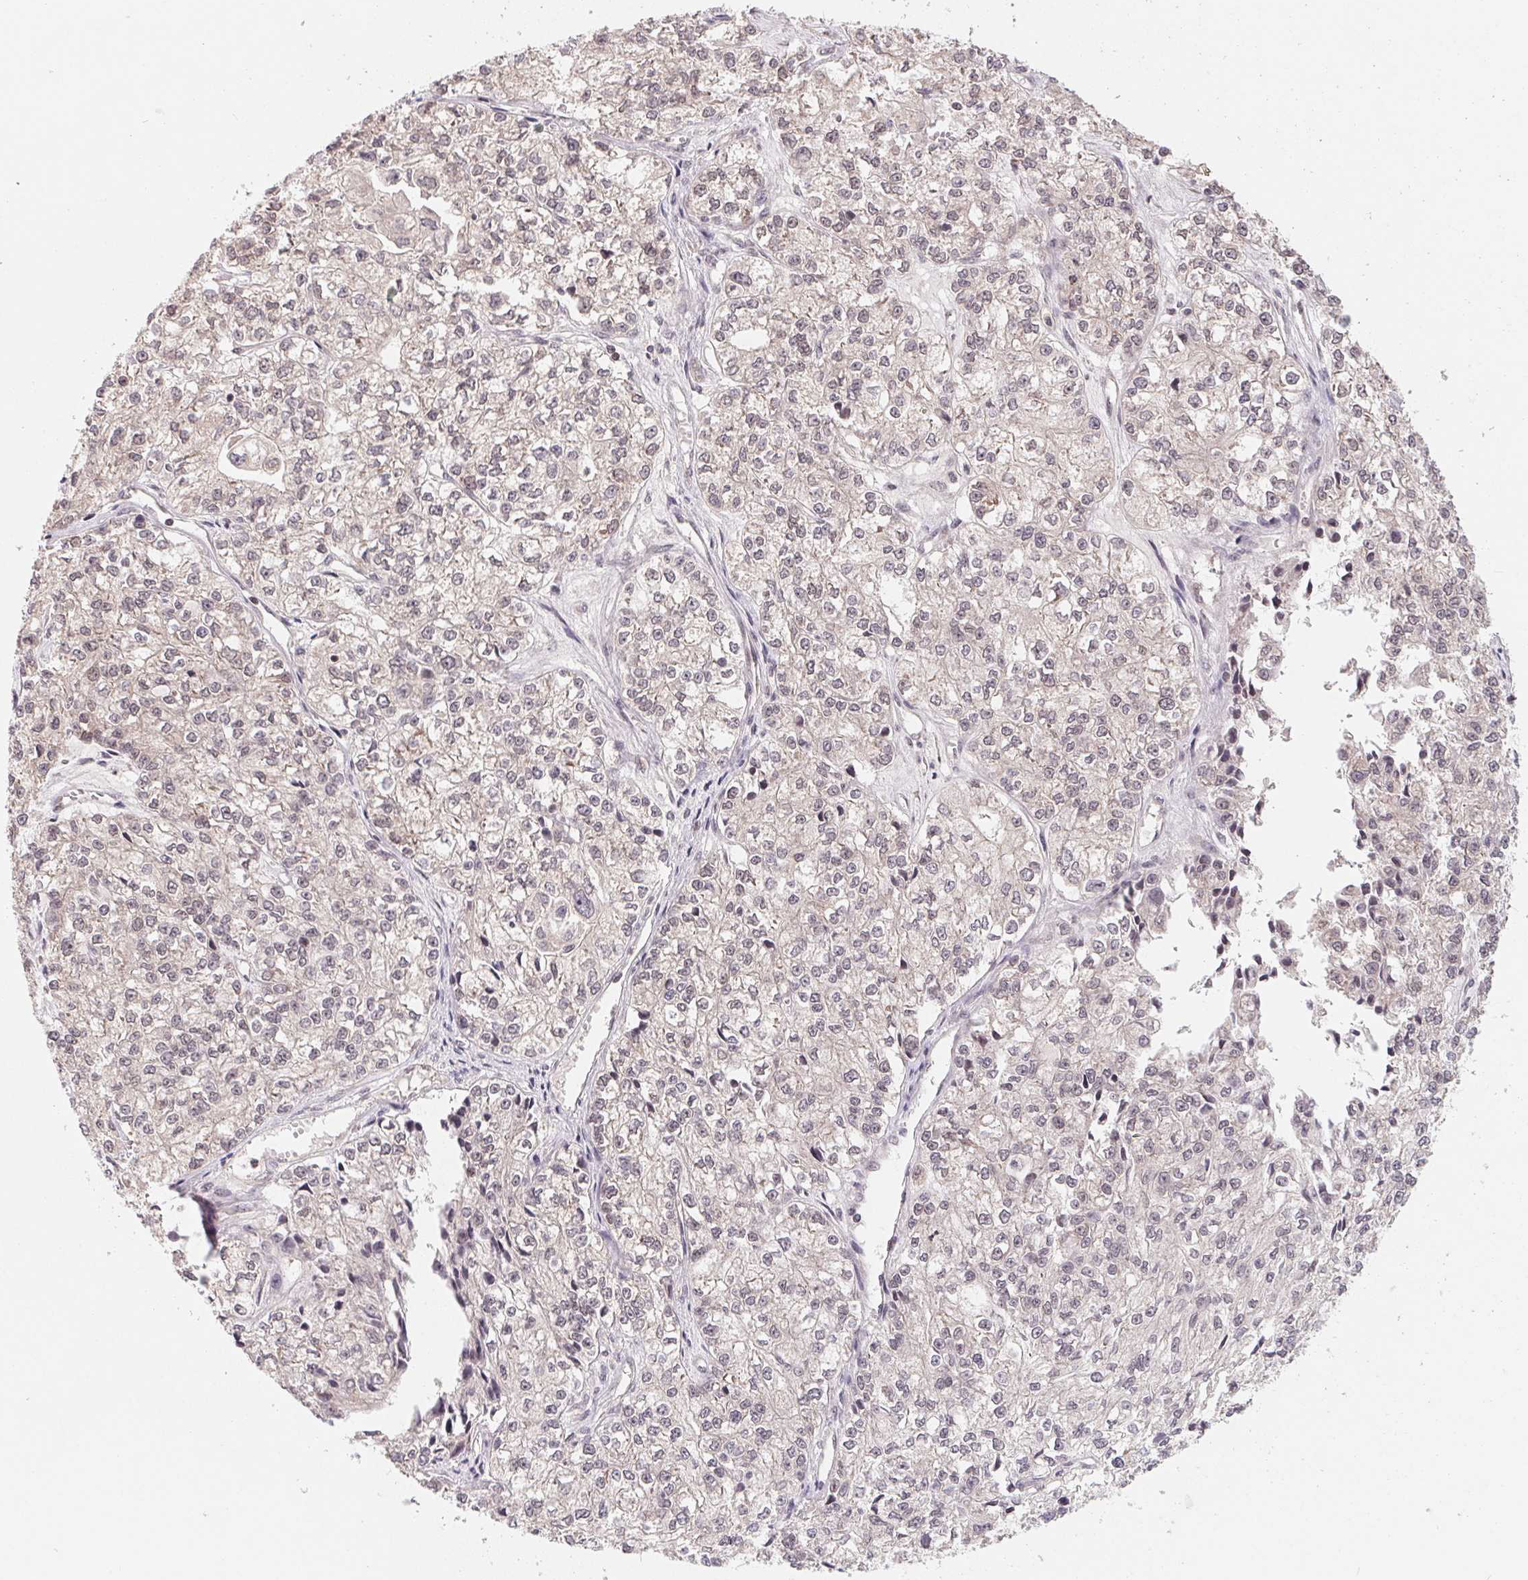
{"staining": {"intensity": "weak", "quantity": "25%-75%", "location": "nuclear"}, "tissue": "ovarian cancer", "cell_type": "Tumor cells", "image_type": "cancer", "snomed": [{"axis": "morphology", "description": "Carcinoma, endometroid"}, {"axis": "topography", "description": "Ovary"}], "caption": "IHC (DAB) staining of human ovarian cancer demonstrates weak nuclear protein expression in about 25%-75% of tumor cells.", "gene": "HMGN3", "patient": {"sex": "female", "age": 64}}